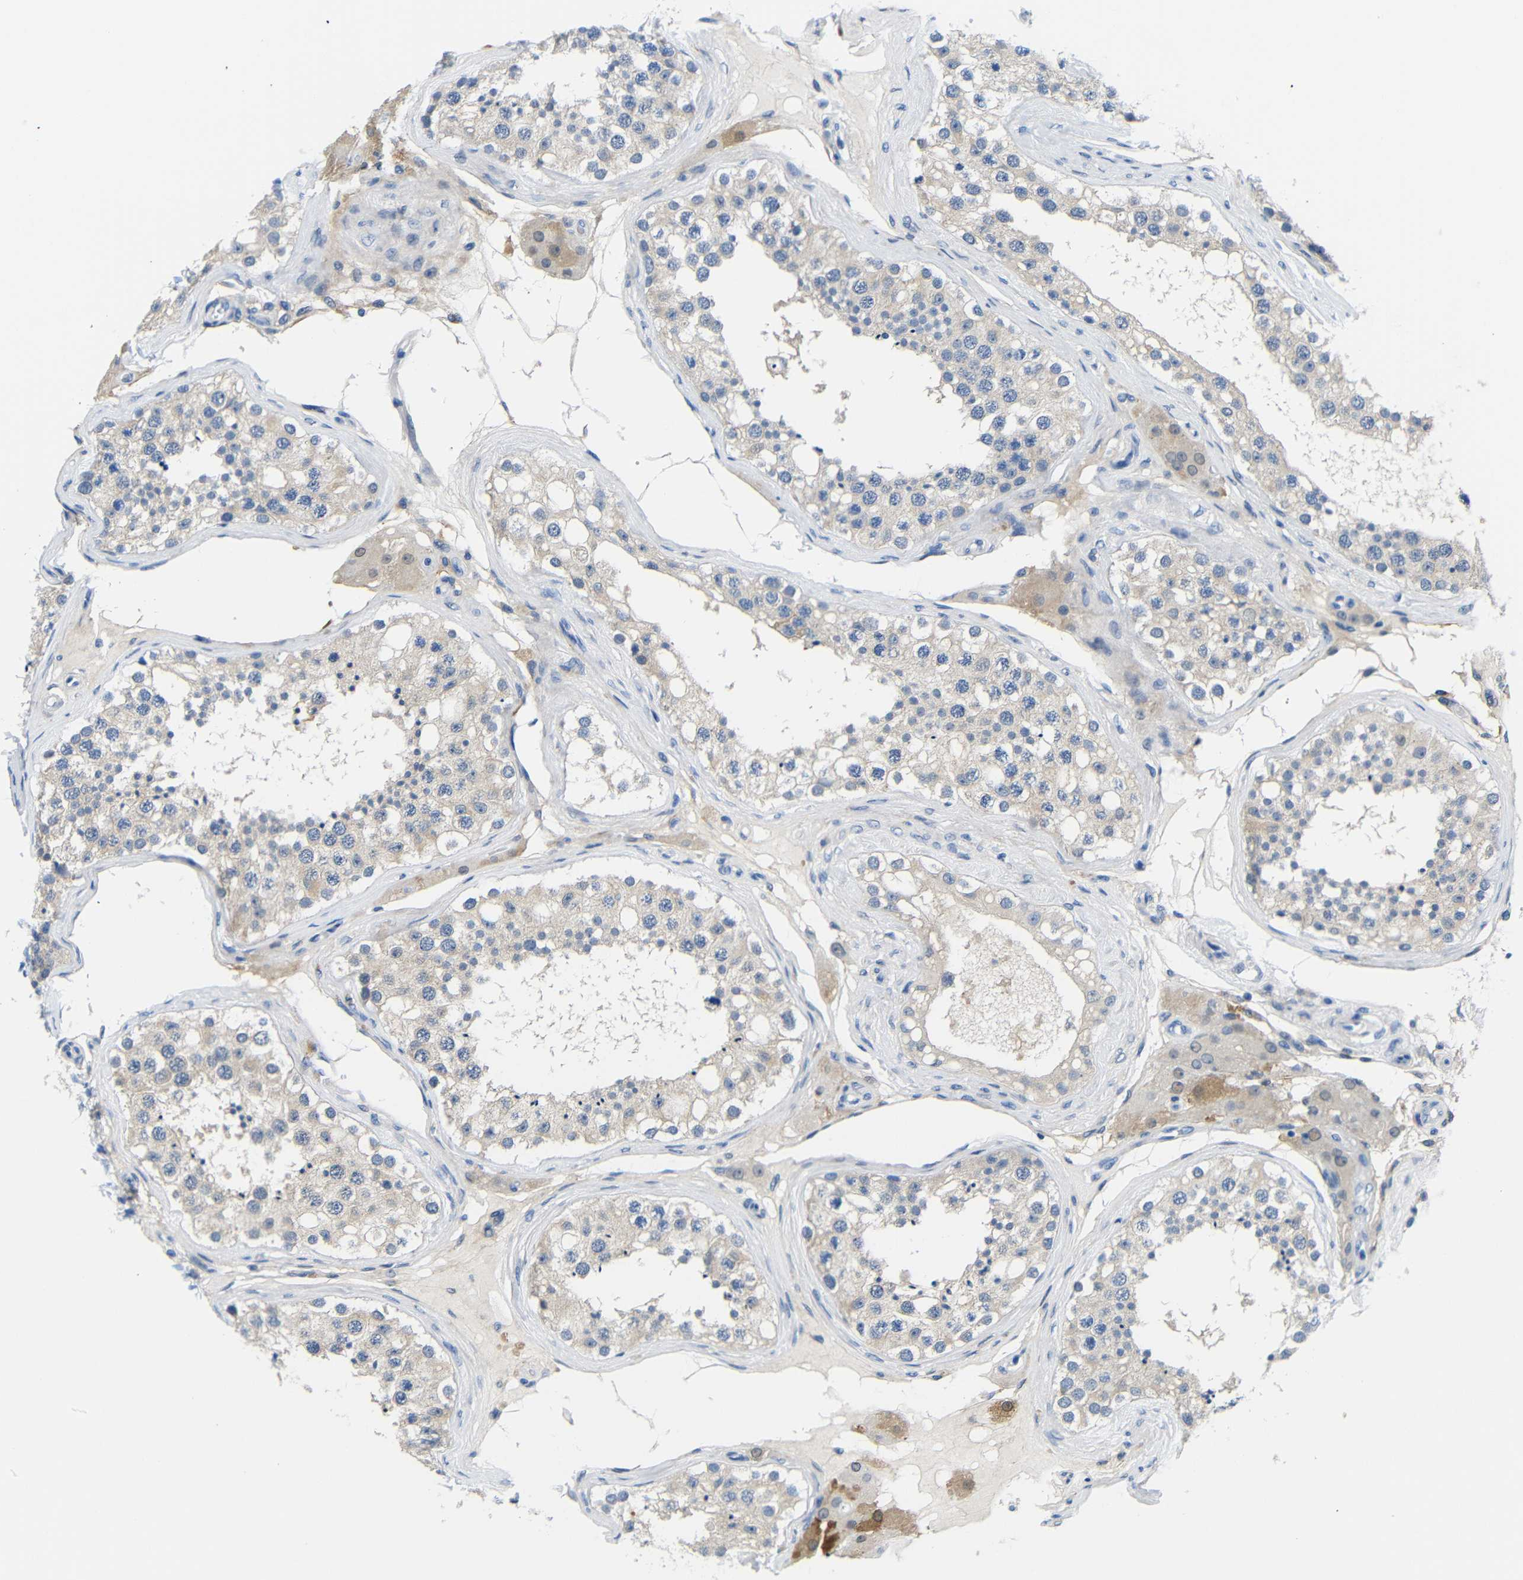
{"staining": {"intensity": "weak", "quantity": ">75%", "location": "cytoplasmic/membranous"}, "tissue": "testis", "cell_type": "Cells in seminiferous ducts", "image_type": "normal", "snomed": [{"axis": "morphology", "description": "Normal tissue, NOS"}, {"axis": "topography", "description": "Testis"}], "caption": "Immunohistochemistry (IHC) (DAB) staining of unremarkable testis demonstrates weak cytoplasmic/membranous protein expression in approximately >75% of cells in seminiferous ducts.", "gene": "NEGR1", "patient": {"sex": "male", "age": 68}}